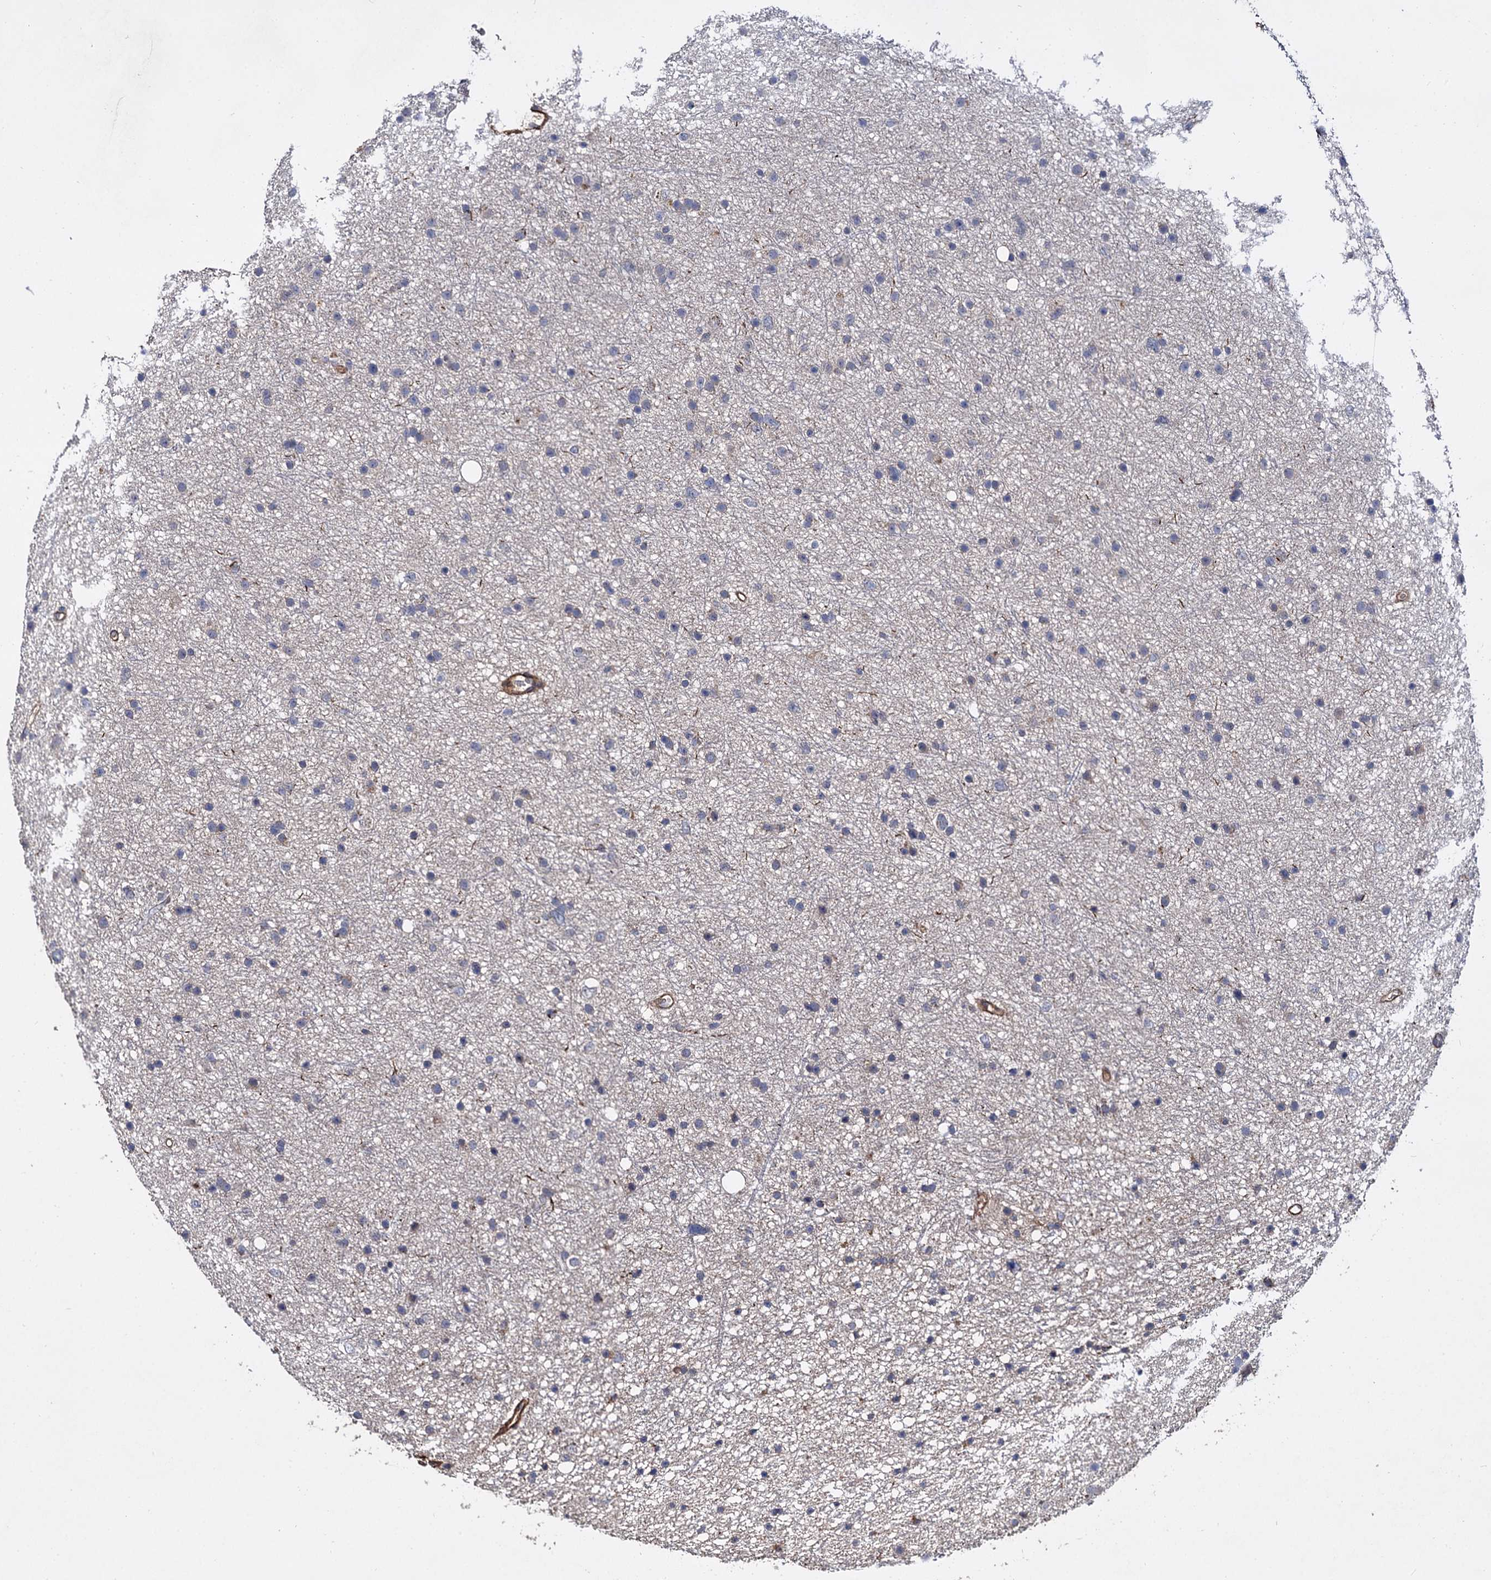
{"staining": {"intensity": "negative", "quantity": "none", "location": "none"}, "tissue": "glioma", "cell_type": "Tumor cells", "image_type": "cancer", "snomed": [{"axis": "morphology", "description": "Glioma, malignant, Low grade"}, {"axis": "topography", "description": "Cerebral cortex"}], "caption": "This is a image of IHC staining of glioma, which shows no staining in tumor cells. (DAB immunohistochemistry (IHC), high magnification).", "gene": "ISM2", "patient": {"sex": "female", "age": 39}}